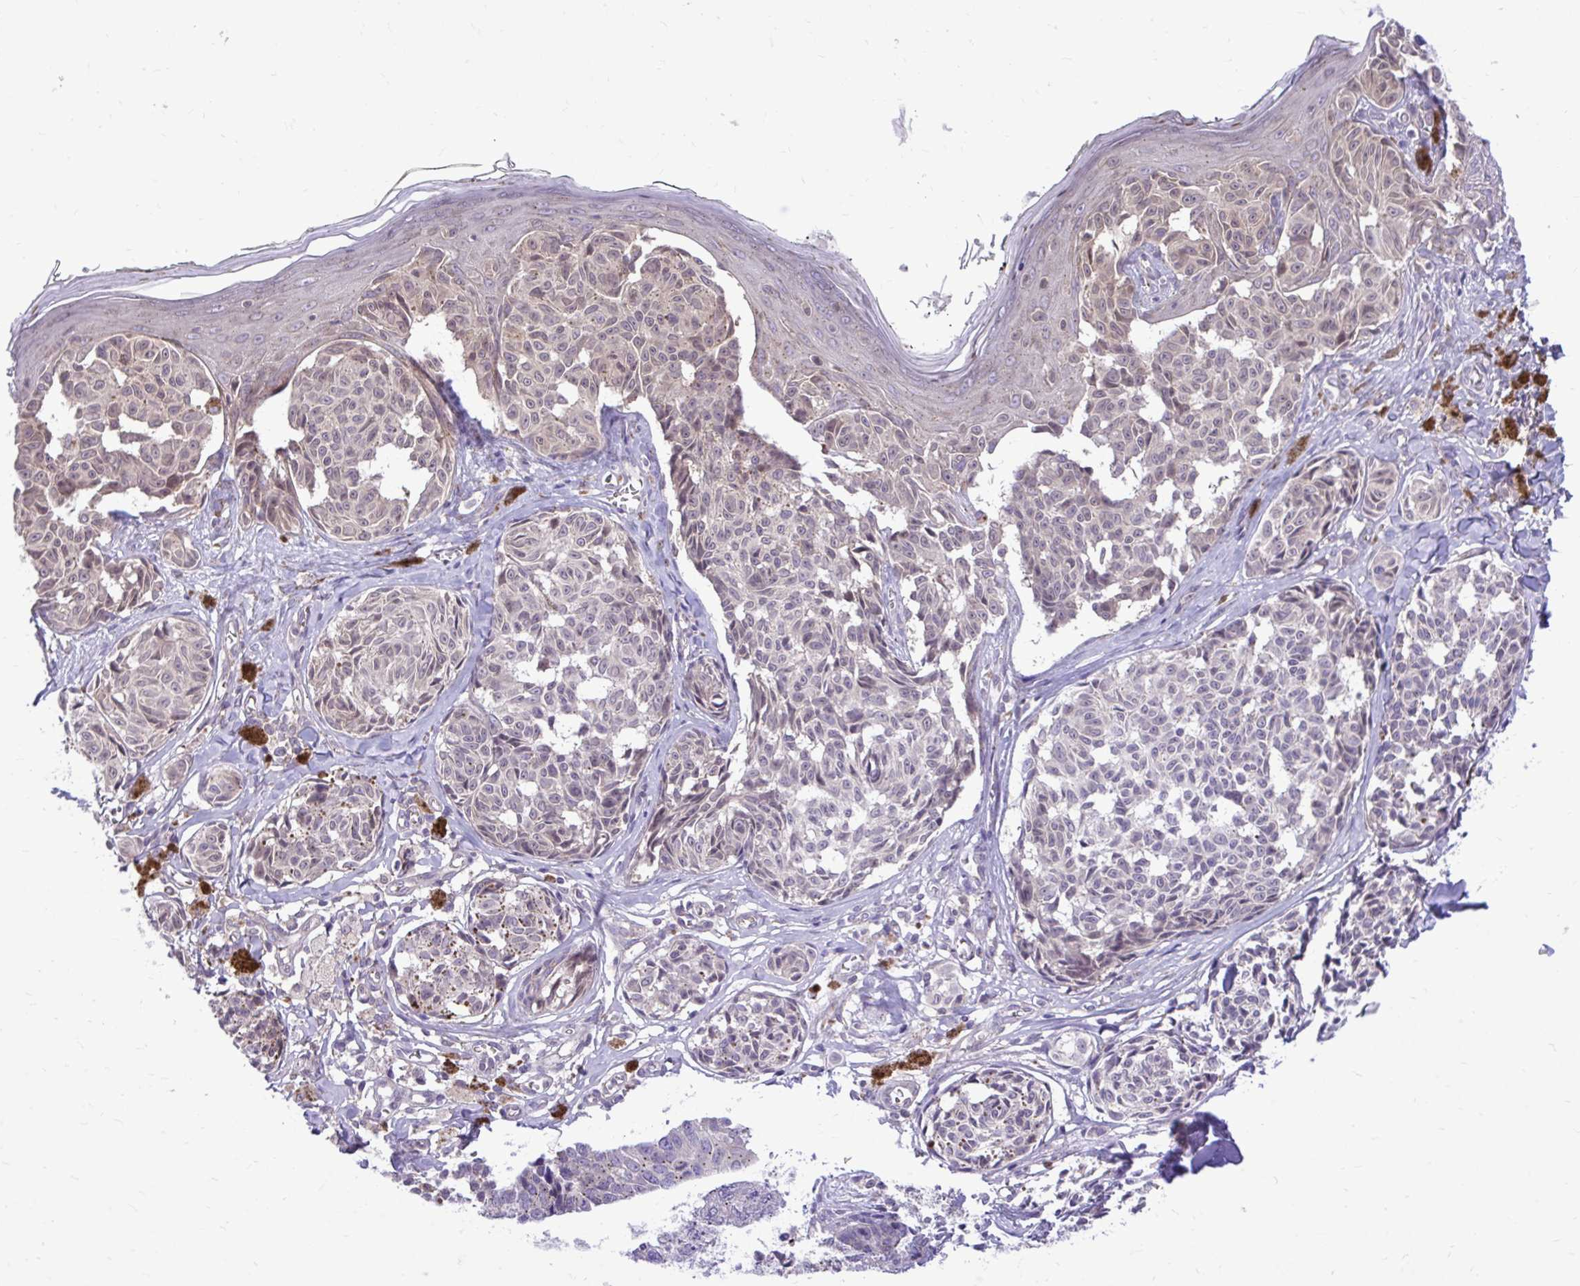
{"staining": {"intensity": "negative", "quantity": "none", "location": "none"}, "tissue": "melanoma", "cell_type": "Tumor cells", "image_type": "cancer", "snomed": [{"axis": "morphology", "description": "Malignant melanoma, NOS"}, {"axis": "topography", "description": "Skin"}], "caption": "Immunohistochemistry (IHC) image of malignant melanoma stained for a protein (brown), which displays no staining in tumor cells.", "gene": "CEACAM18", "patient": {"sex": "female", "age": 43}}